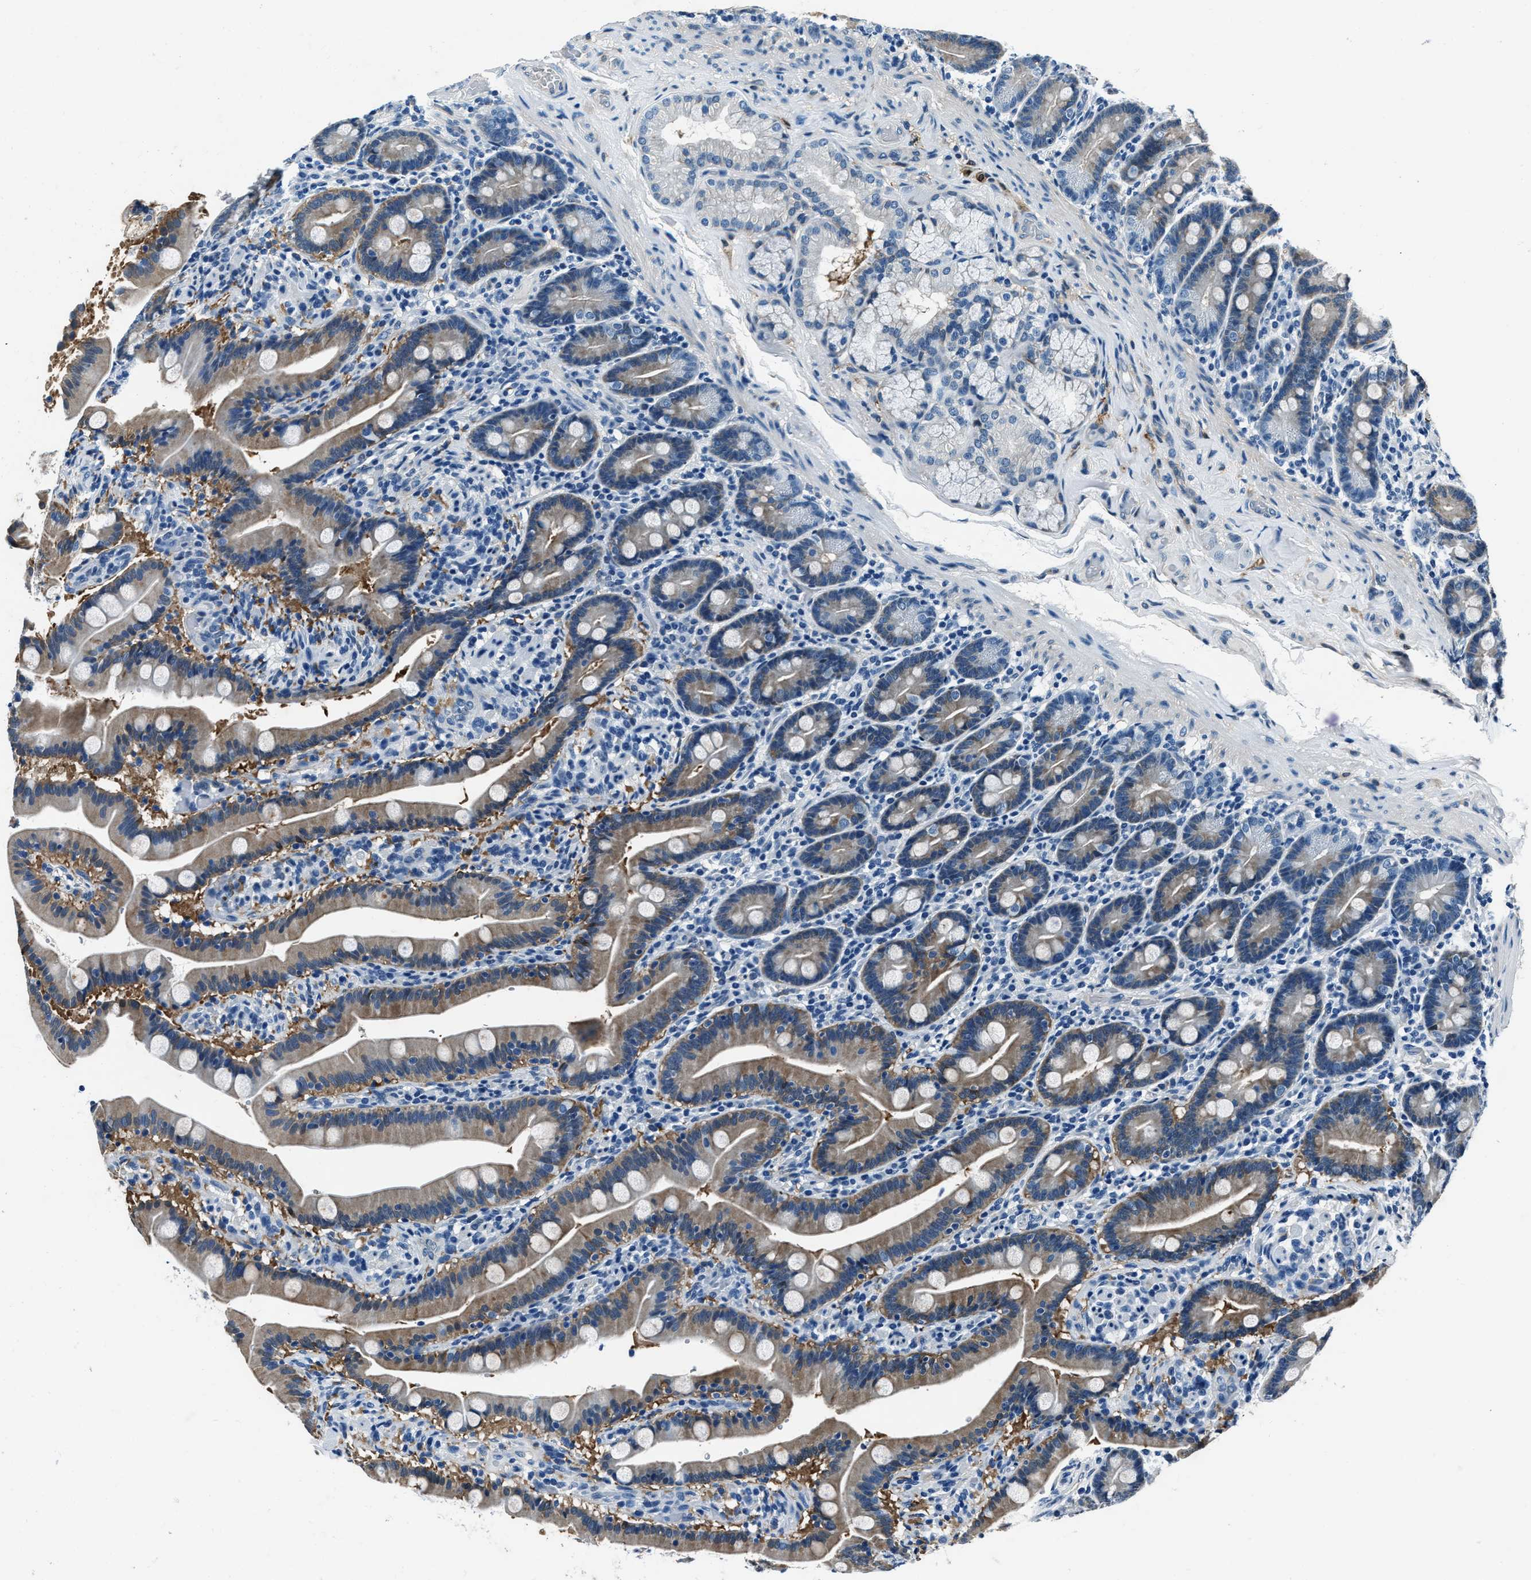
{"staining": {"intensity": "moderate", "quantity": "25%-75%", "location": "cytoplasmic/membranous"}, "tissue": "duodenum", "cell_type": "Glandular cells", "image_type": "normal", "snomed": [{"axis": "morphology", "description": "Normal tissue, NOS"}, {"axis": "topography", "description": "Duodenum"}], "caption": "Protein positivity by immunohistochemistry (IHC) reveals moderate cytoplasmic/membranous expression in about 25%-75% of glandular cells in normal duodenum.", "gene": "PTPDC1", "patient": {"sex": "male", "age": 54}}